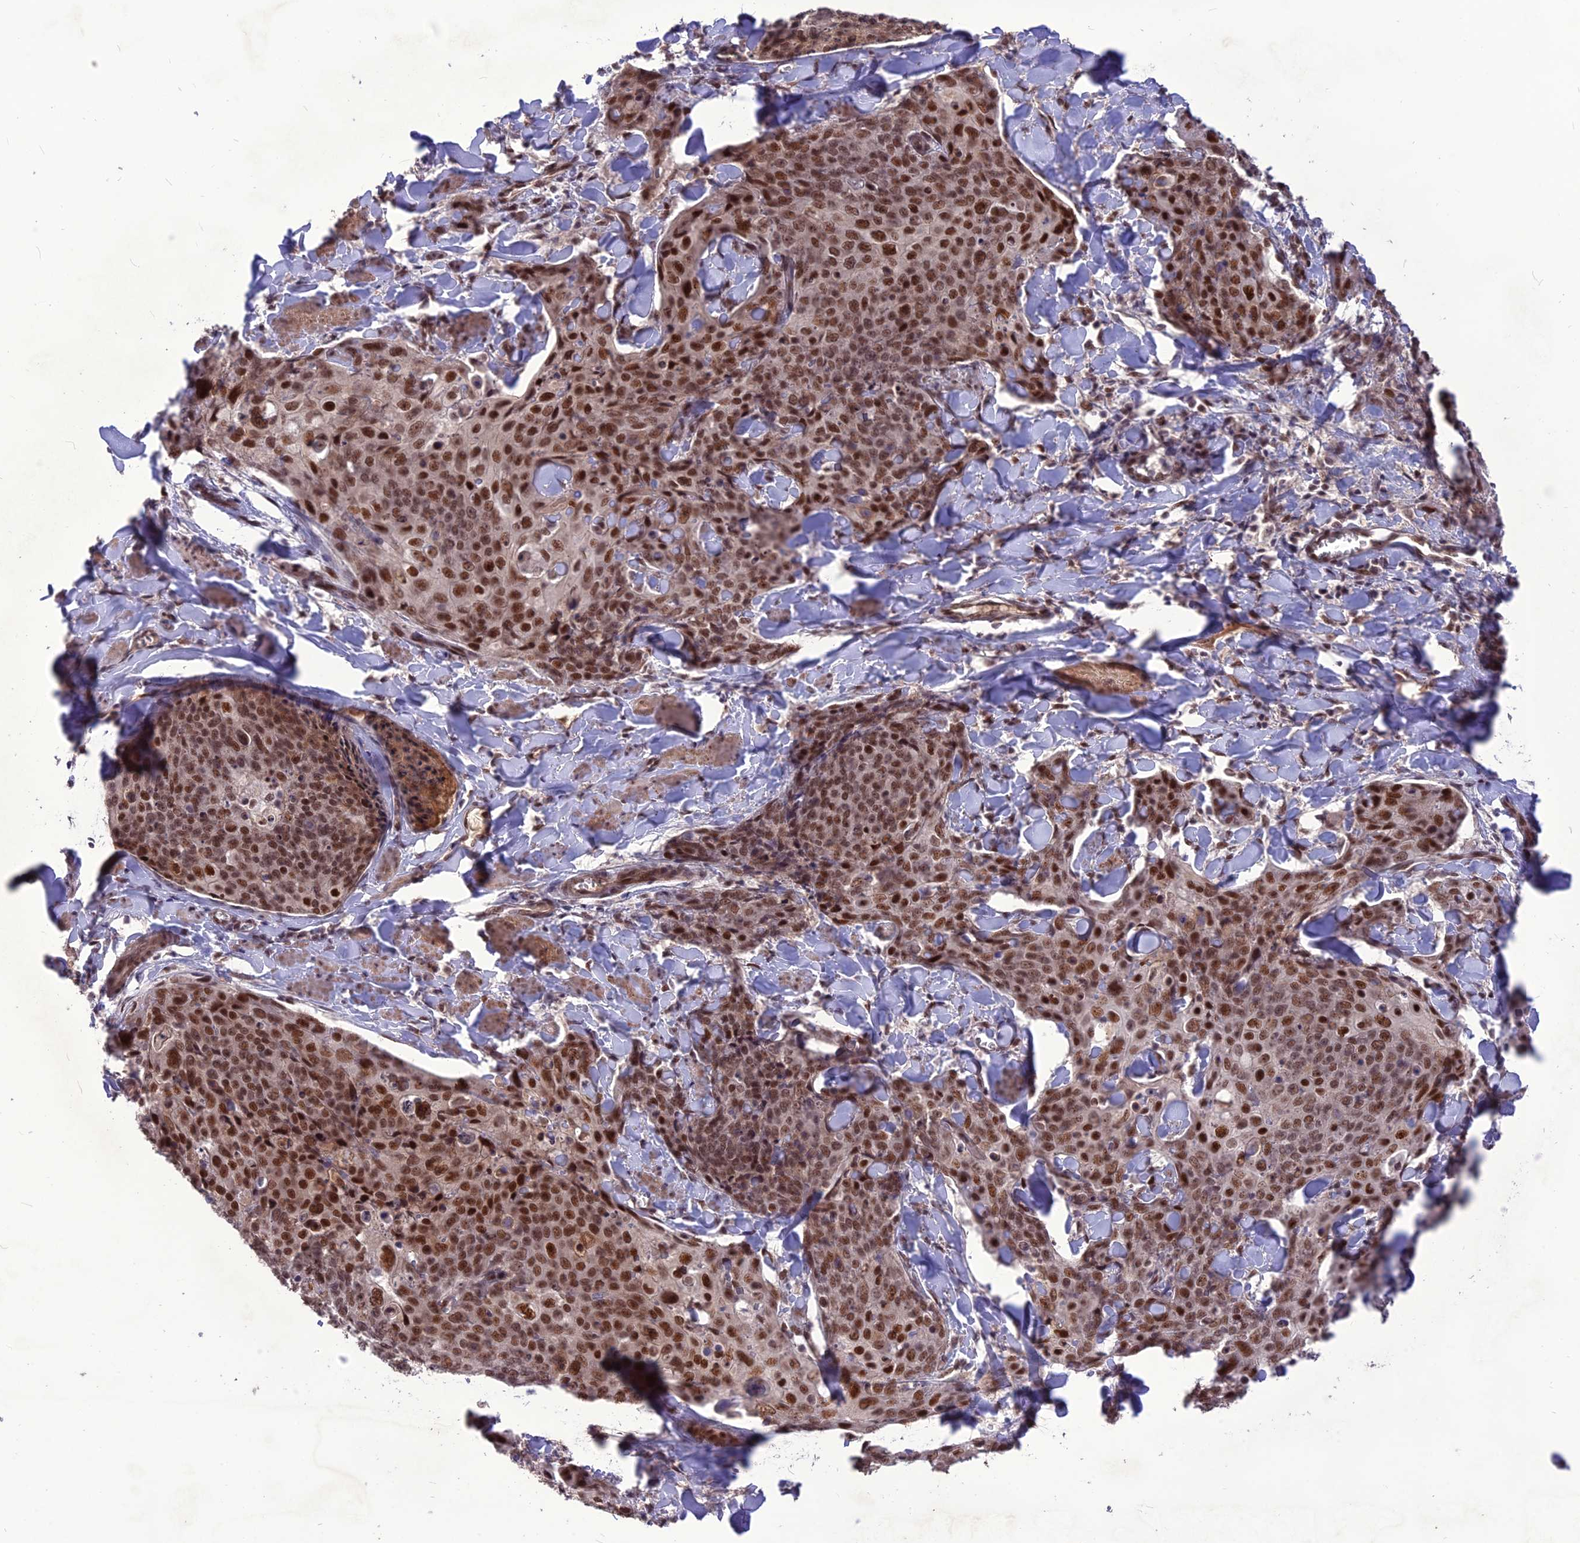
{"staining": {"intensity": "moderate", "quantity": ">75%", "location": "nuclear"}, "tissue": "skin cancer", "cell_type": "Tumor cells", "image_type": "cancer", "snomed": [{"axis": "morphology", "description": "Squamous cell carcinoma, NOS"}, {"axis": "topography", "description": "Skin"}, {"axis": "topography", "description": "Vulva"}], "caption": "This histopathology image exhibits immunohistochemistry staining of skin cancer, with medium moderate nuclear staining in approximately >75% of tumor cells.", "gene": "DIS3", "patient": {"sex": "female", "age": 85}}